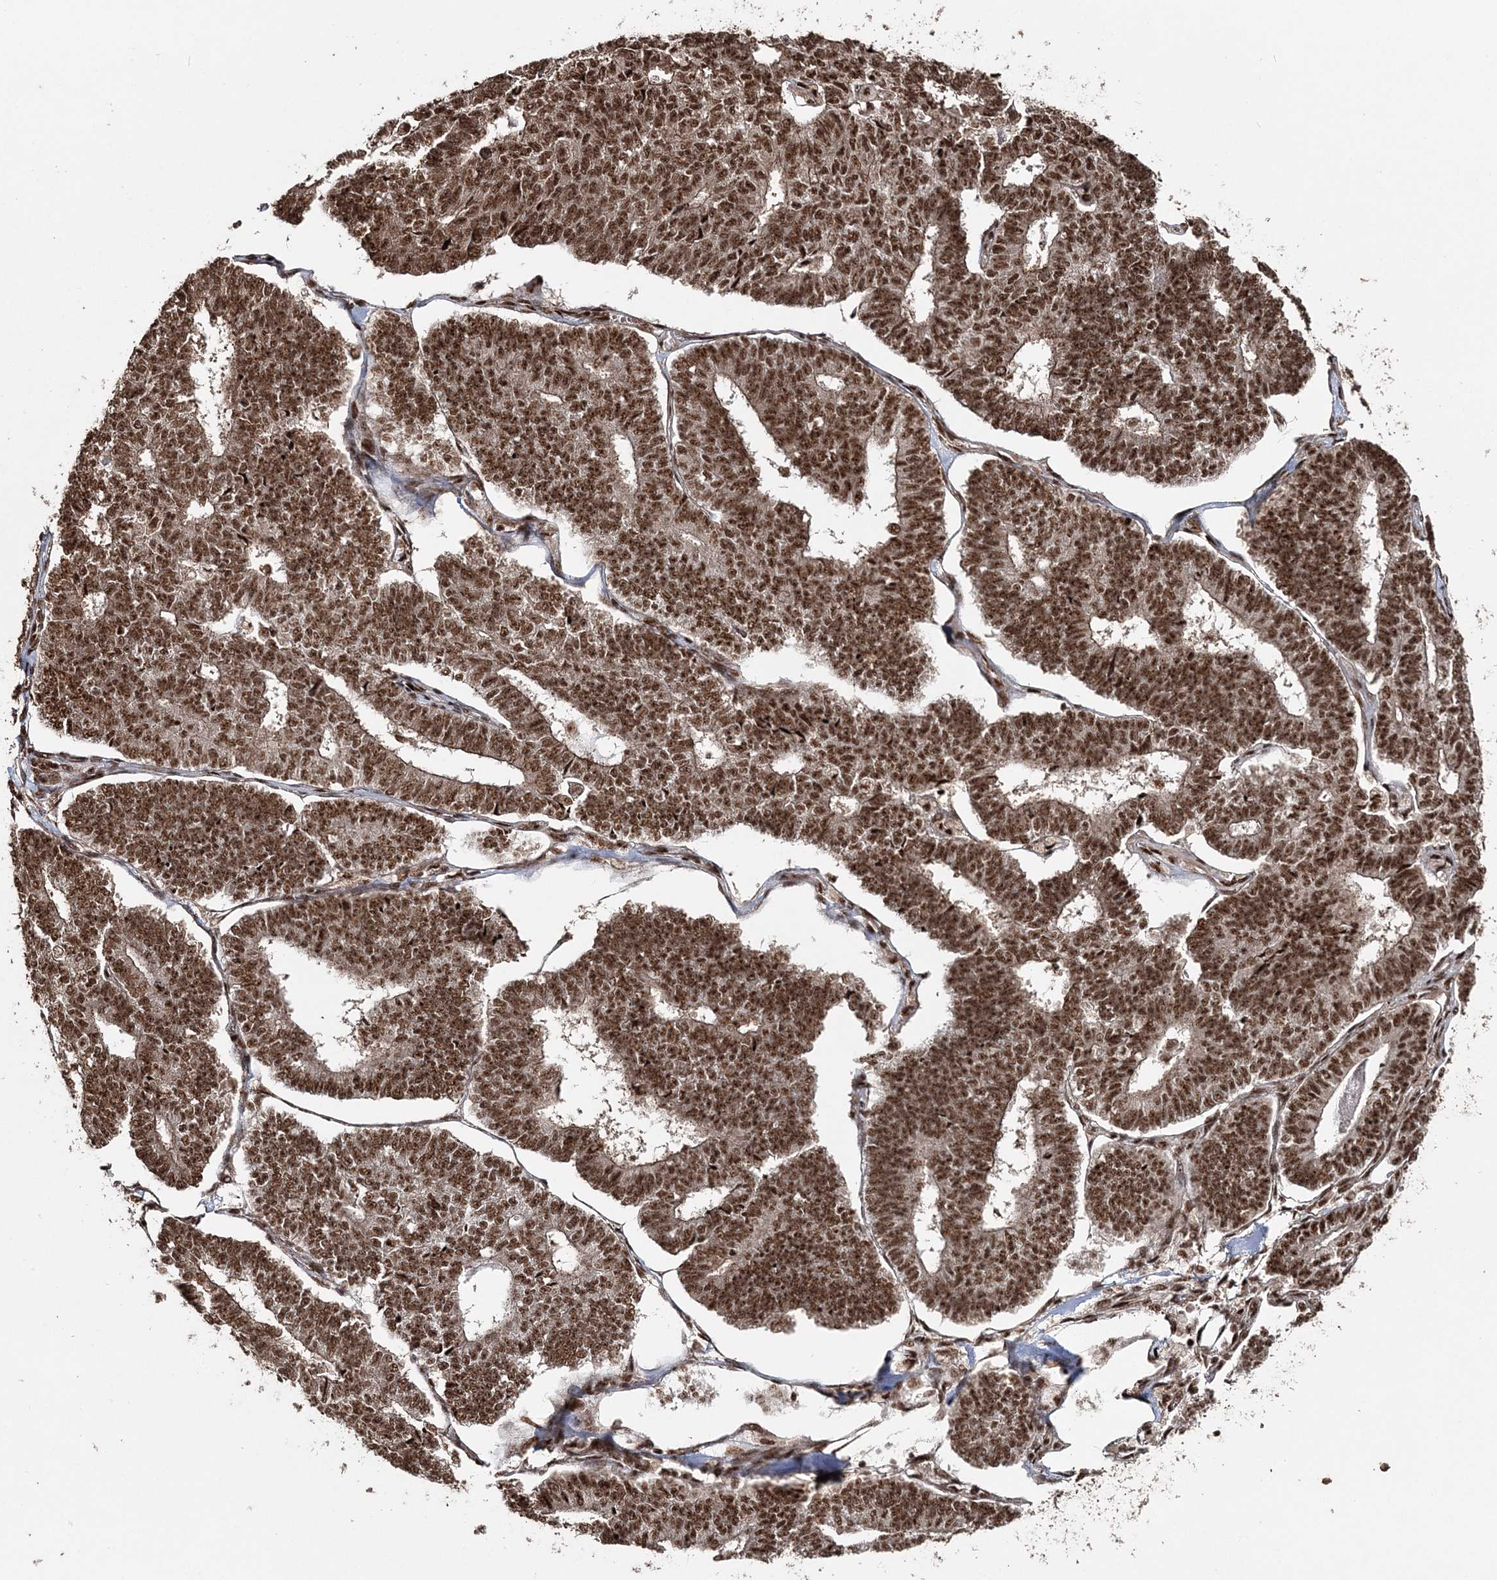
{"staining": {"intensity": "strong", "quantity": ">75%", "location": "nuclear"}, "tissue": "endometrial cancer", "cell_type": "Tumor cells", "image_type": "cancer", "snomed": [{"axis": "morphology", "description": "Adenocarcinoma, NOS"}, {"axis": "topography", "description": "Endometrium"}], "caption": "About >75% of tumor cells in human endometrial cancer display strong nuclear protein expression as visualized by brown immunohistochemical staining.", "gene": "EXOSC8", "patient": {"sex": "female", "age": 70}}